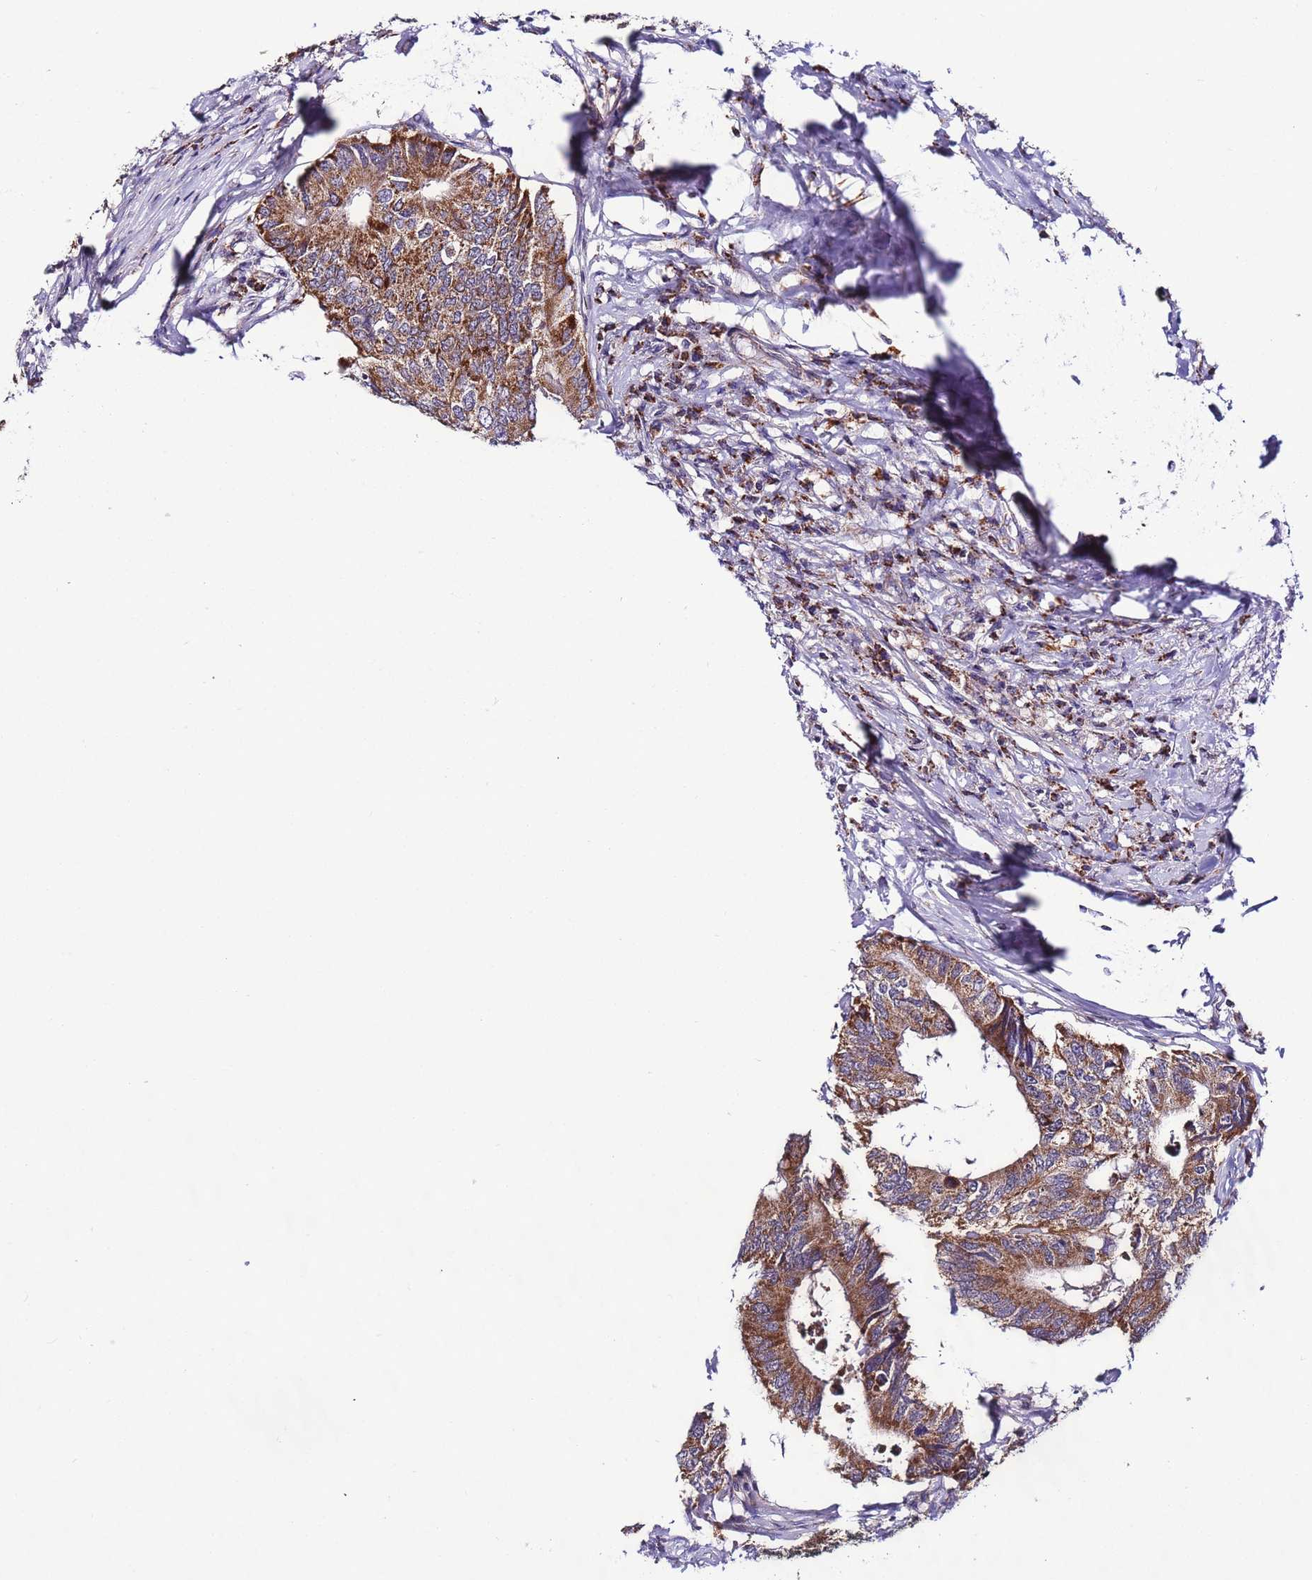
{"staining": {"intensity": "moderate", "quantity": ">75%", "location": "cytoplasmic/membranous"}, "tissue": "colorectal cancer", "cell_type": "Tumor cells", "image_type": "cancer", "snomed": [{"axis": "morphology", "description": "Adenocarcinoma, NOS"}, {"axis": "topography", "description": "Colon"}], "caption": "Brown immunohistochemical staining in colorectal adenocarcinoma shows moderate cytoplasmic/membranous expression in approximately >75% of tumor cells.", "gene": "UEVLD", "patient": {"sex": "male", "age": 71}}